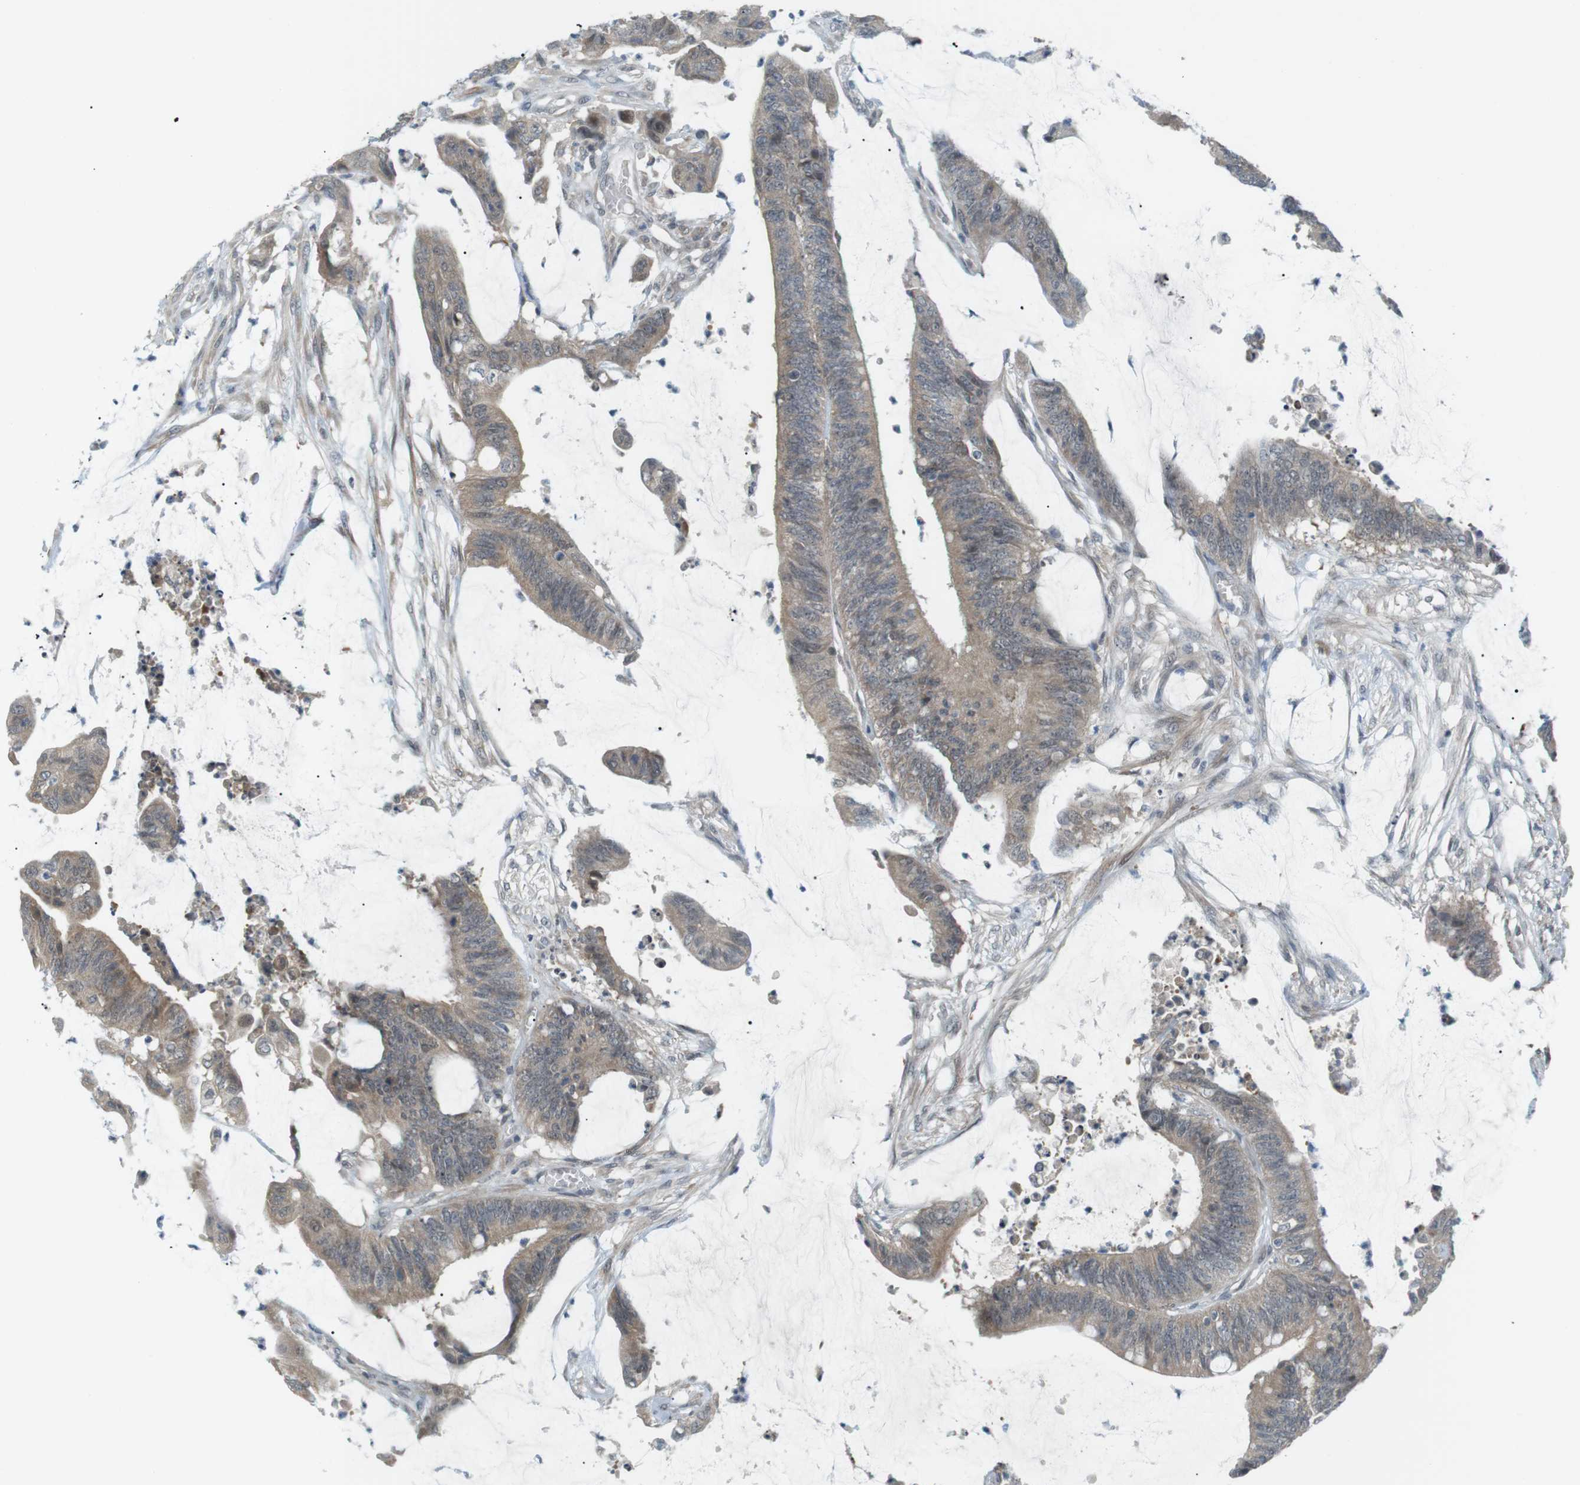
{"staining": {"intensity": "weak", "quantity": ">75%", "location": "cytoplasmic/membranous"}, "tissue": "colorectal cancer", "cell_type": "Tumor cells", "image_type": "cancer", "snomed": [{"axis": "morphology", "description": "Adenocarcinoma, NOS"}, {"axis": "topography", "description": "Rectum"}], "caption": "A high-resolution histopathology image shows IHC staining of colorectal cancer (adenocarcinoma), which demonstrates weak cytoplasmic/membranous positivity in approximately >75% of tumor cells.", "gene": "RTN3", "patient": {"sex": "female", "age": 66}}